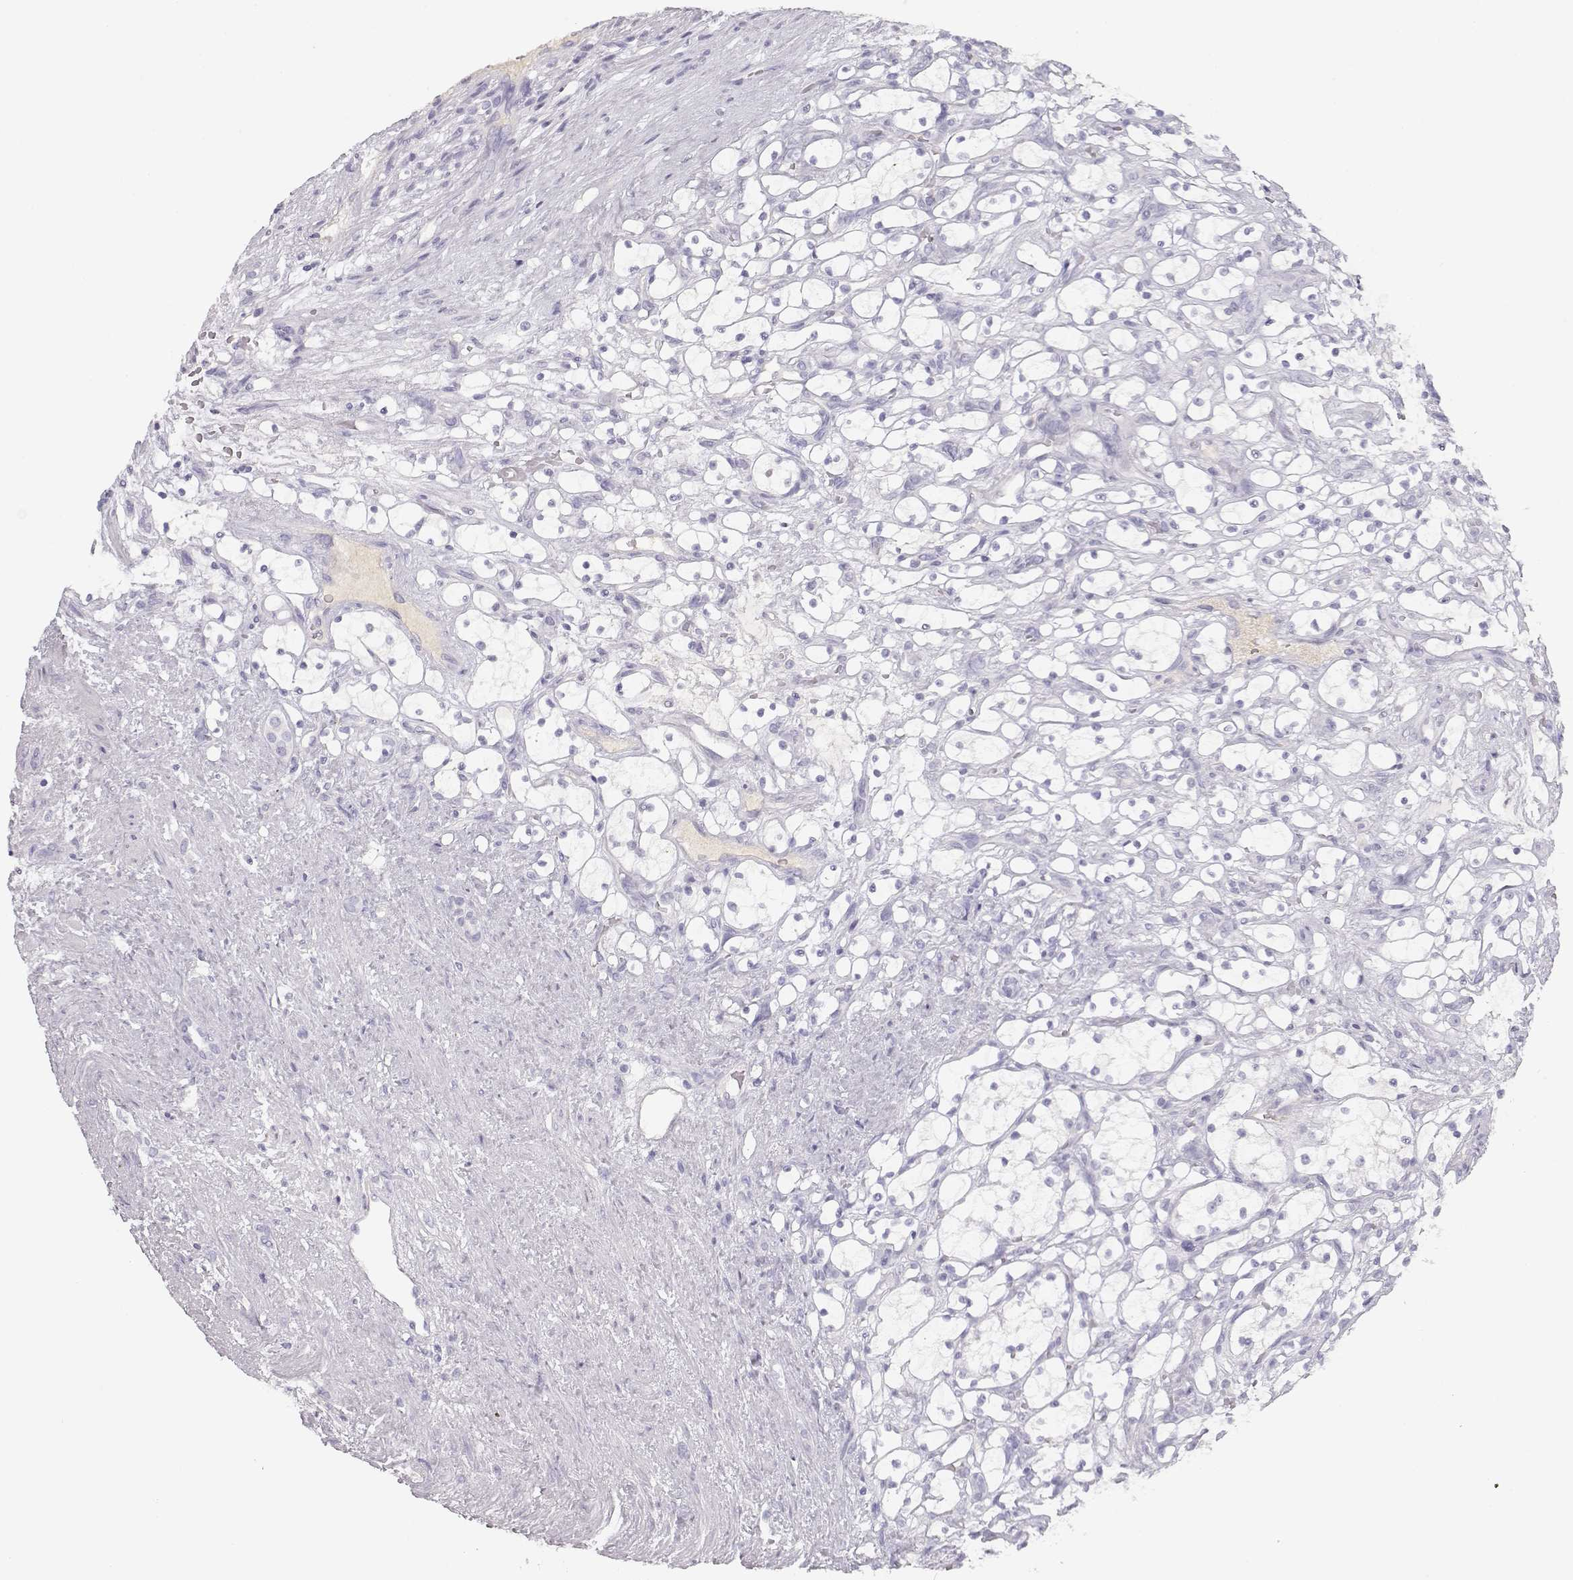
{"staining": {"intensity": "negative", "quantity": "none", "location": "none"}, "tissue": "renal cancer", "cell_type": "Tumor cells", "image_type": "cancer", "snomed": [{"axis": "morphology", "description": "Adenocarcinoma, NOS"}, {"axis": "topography", "description": "Kidney"}], "caption": "The histopathology image demonstrates no significant positivity in tumor cells of adenocarcinoma (renal).", "gene": "SLCO6A1", "patient": {"sex": "female", "age": 69}}